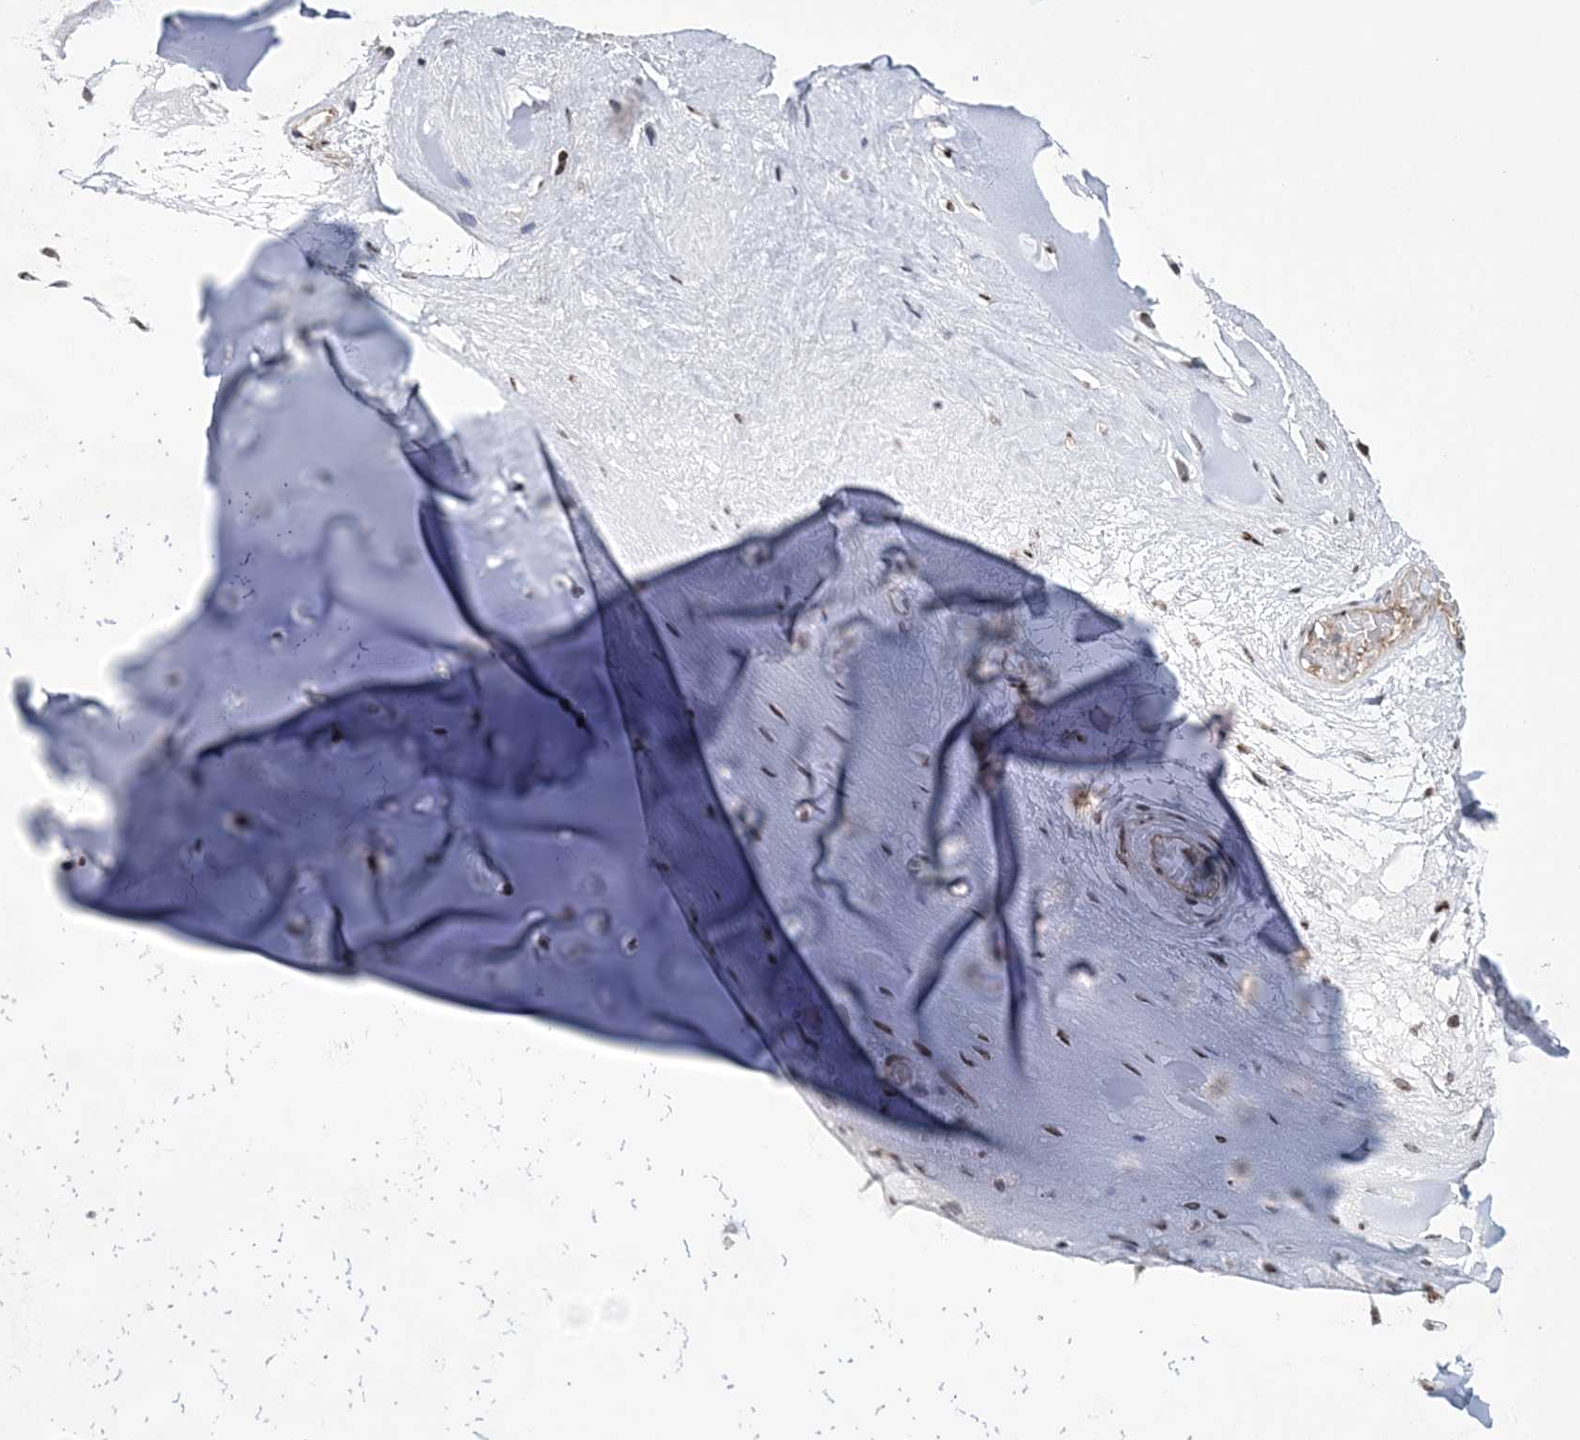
{"staining": {"intensity": "negative", "quantity": "none", "location": "none"}, "tissue": "adipose tissue", "cell_type": "Adipocytes", "image_type": "normal", "snomed": [{"axis": "morphology", "description": "Normal tissue, NOS"}, {"axis": "morphology", "description": "Basal cell carcinoma"}, {"axis": "topography", "description": "Cartilage tissue"}, {"axis": "topography", "description": "Nasopharynx"}, {"axis": "topography", "description": "Oral tissue"}], "caption": "IHC of normal human adipose tissue displays no positivity in adipocytes.", "gene": "HOMEZ", "patient": {"sex": "female", "age": 77}}